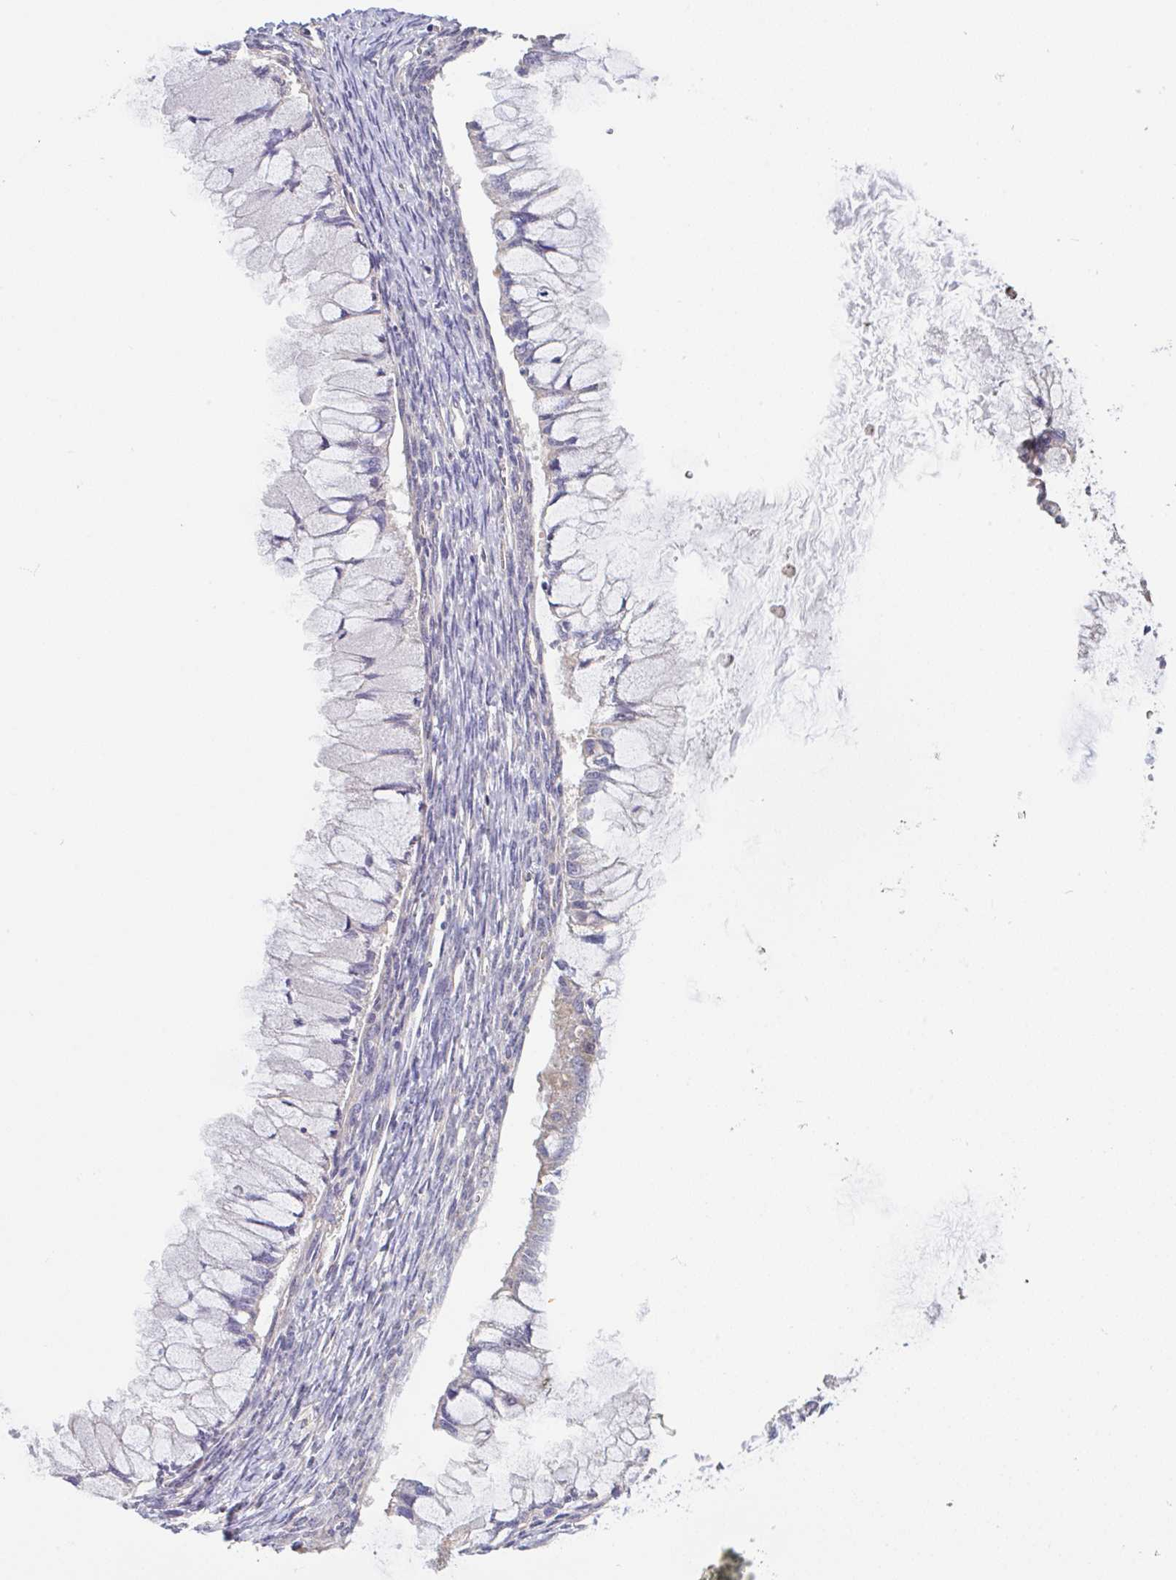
{"staining": {"intensity": "negative", "quantity": "none", "location": "none"}, "tissue": "ovarian cancer", "cell_type": "Tumor cells", "image_type": "cancer", "snomed": [{"axis": "morphology", "description": "Cystadenocarcinoma, mucinous, NOS"}, {"axis": "topography", "description": "Ovary"}], "caption": "DAB (3,3'-diaminobenzidine) immunohistochemical staining of human mucinous cystadenocarcinoma (ovarian) reveals no significant staining in tumor cells. (DAB immunohistochemistry visualized using brightfield microscopy, high magnification).", "gene": "PLCD4", "patient": {"sex": "female", "age": 34}}